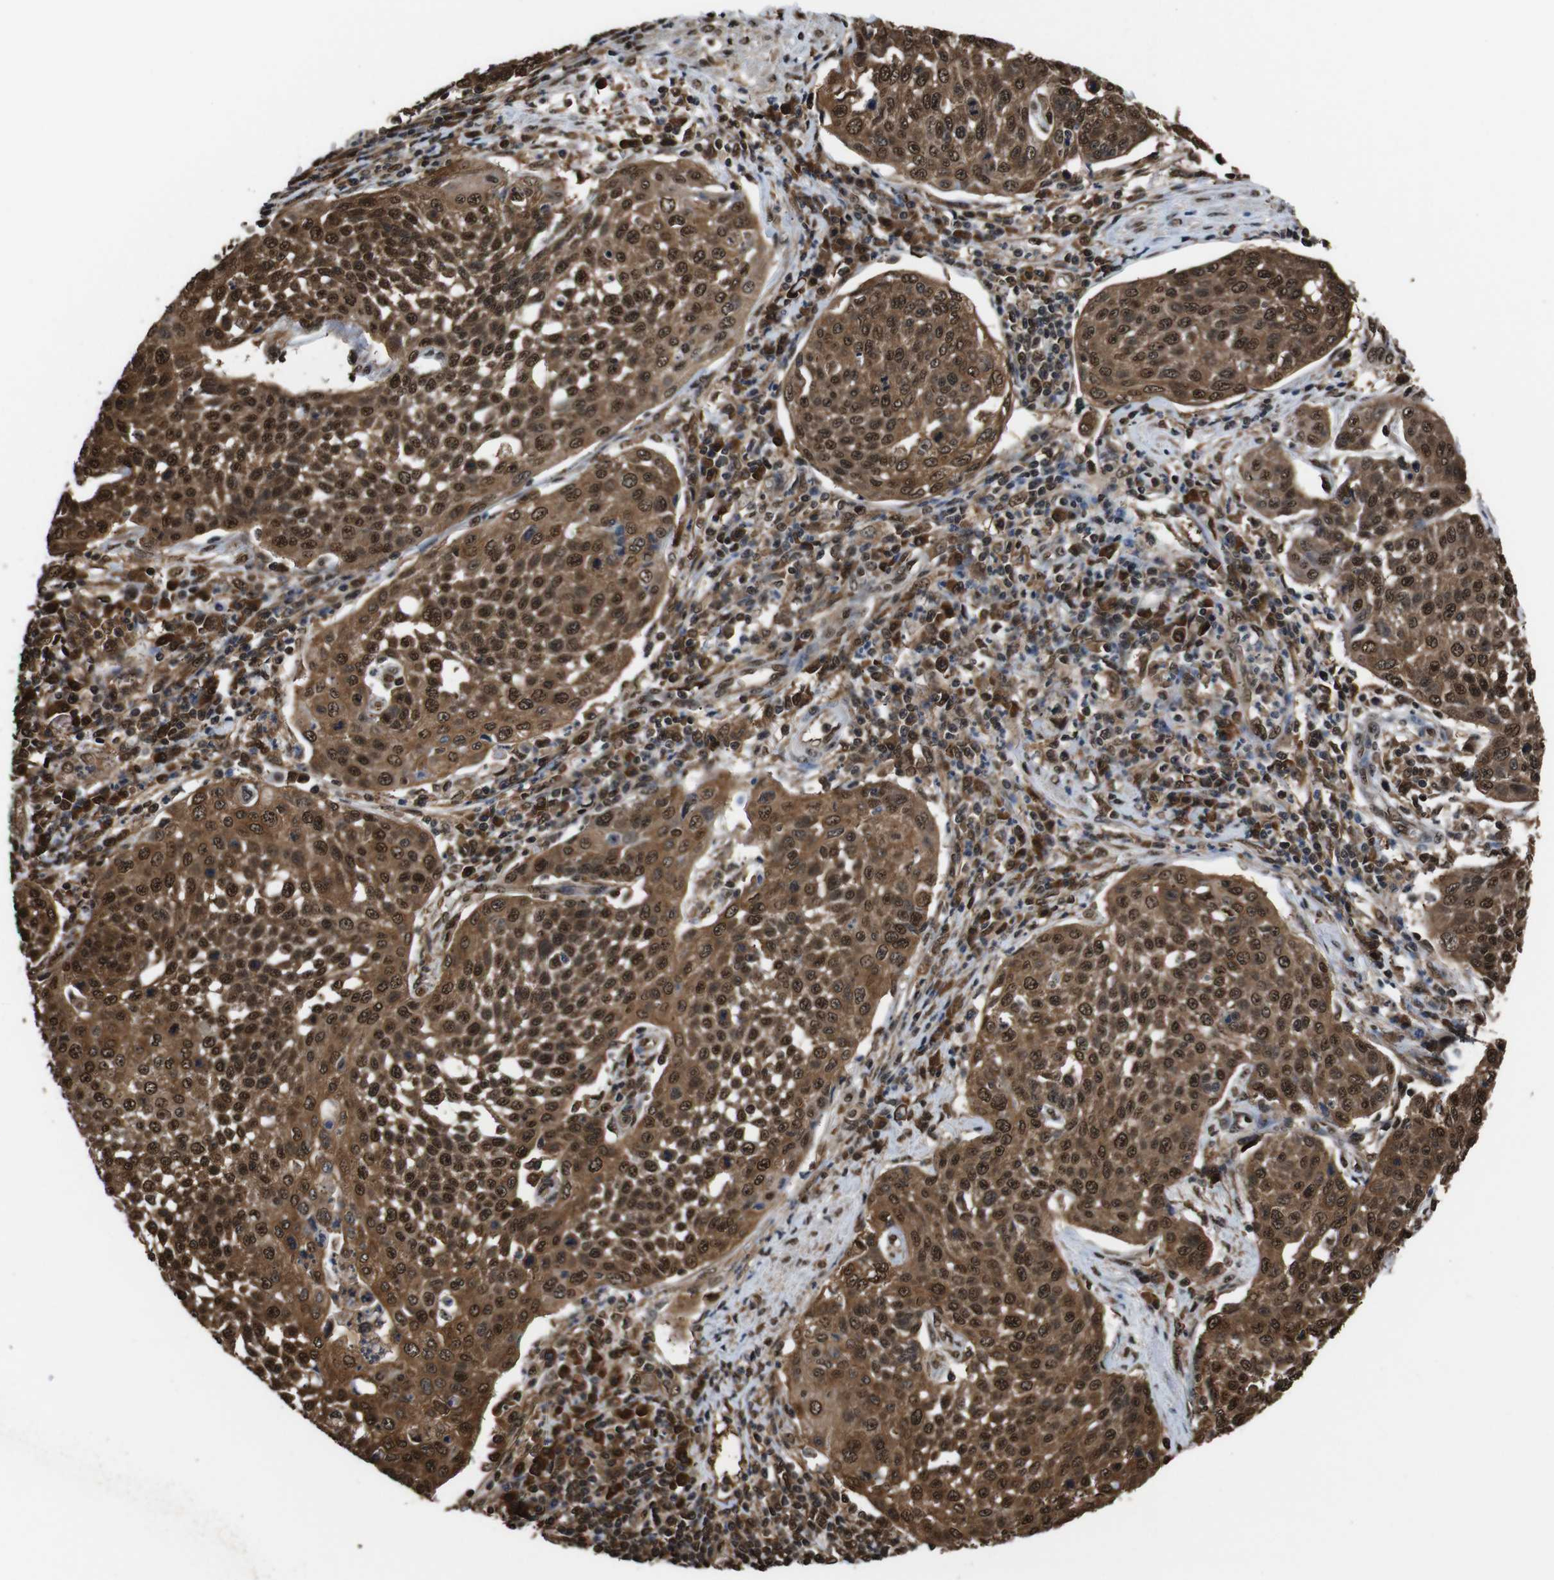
{"staining": {"intensity": "moderate", "quantity": ">75%", "location": "cytoplasmic/membranous,nuclear"}, "tissue": "cervical cancer", "cell_type": "Tumor cells", "image_type": "cancer", "snomed": [{"axis": "morphology", "description": "Squamous cell carcinoma, NOS"}, {"axis": "topography", "description": "Cervix"}], "caption": "The micrograph demonstrates staining of cervical cancer (squamous cell carcinoma), revealing moderate cytoplasmic/membranous and nuclear protein expression (brown color) within tumor cells.", "gene": "VCP", "patient": {"sex": "female", "age": 34}}